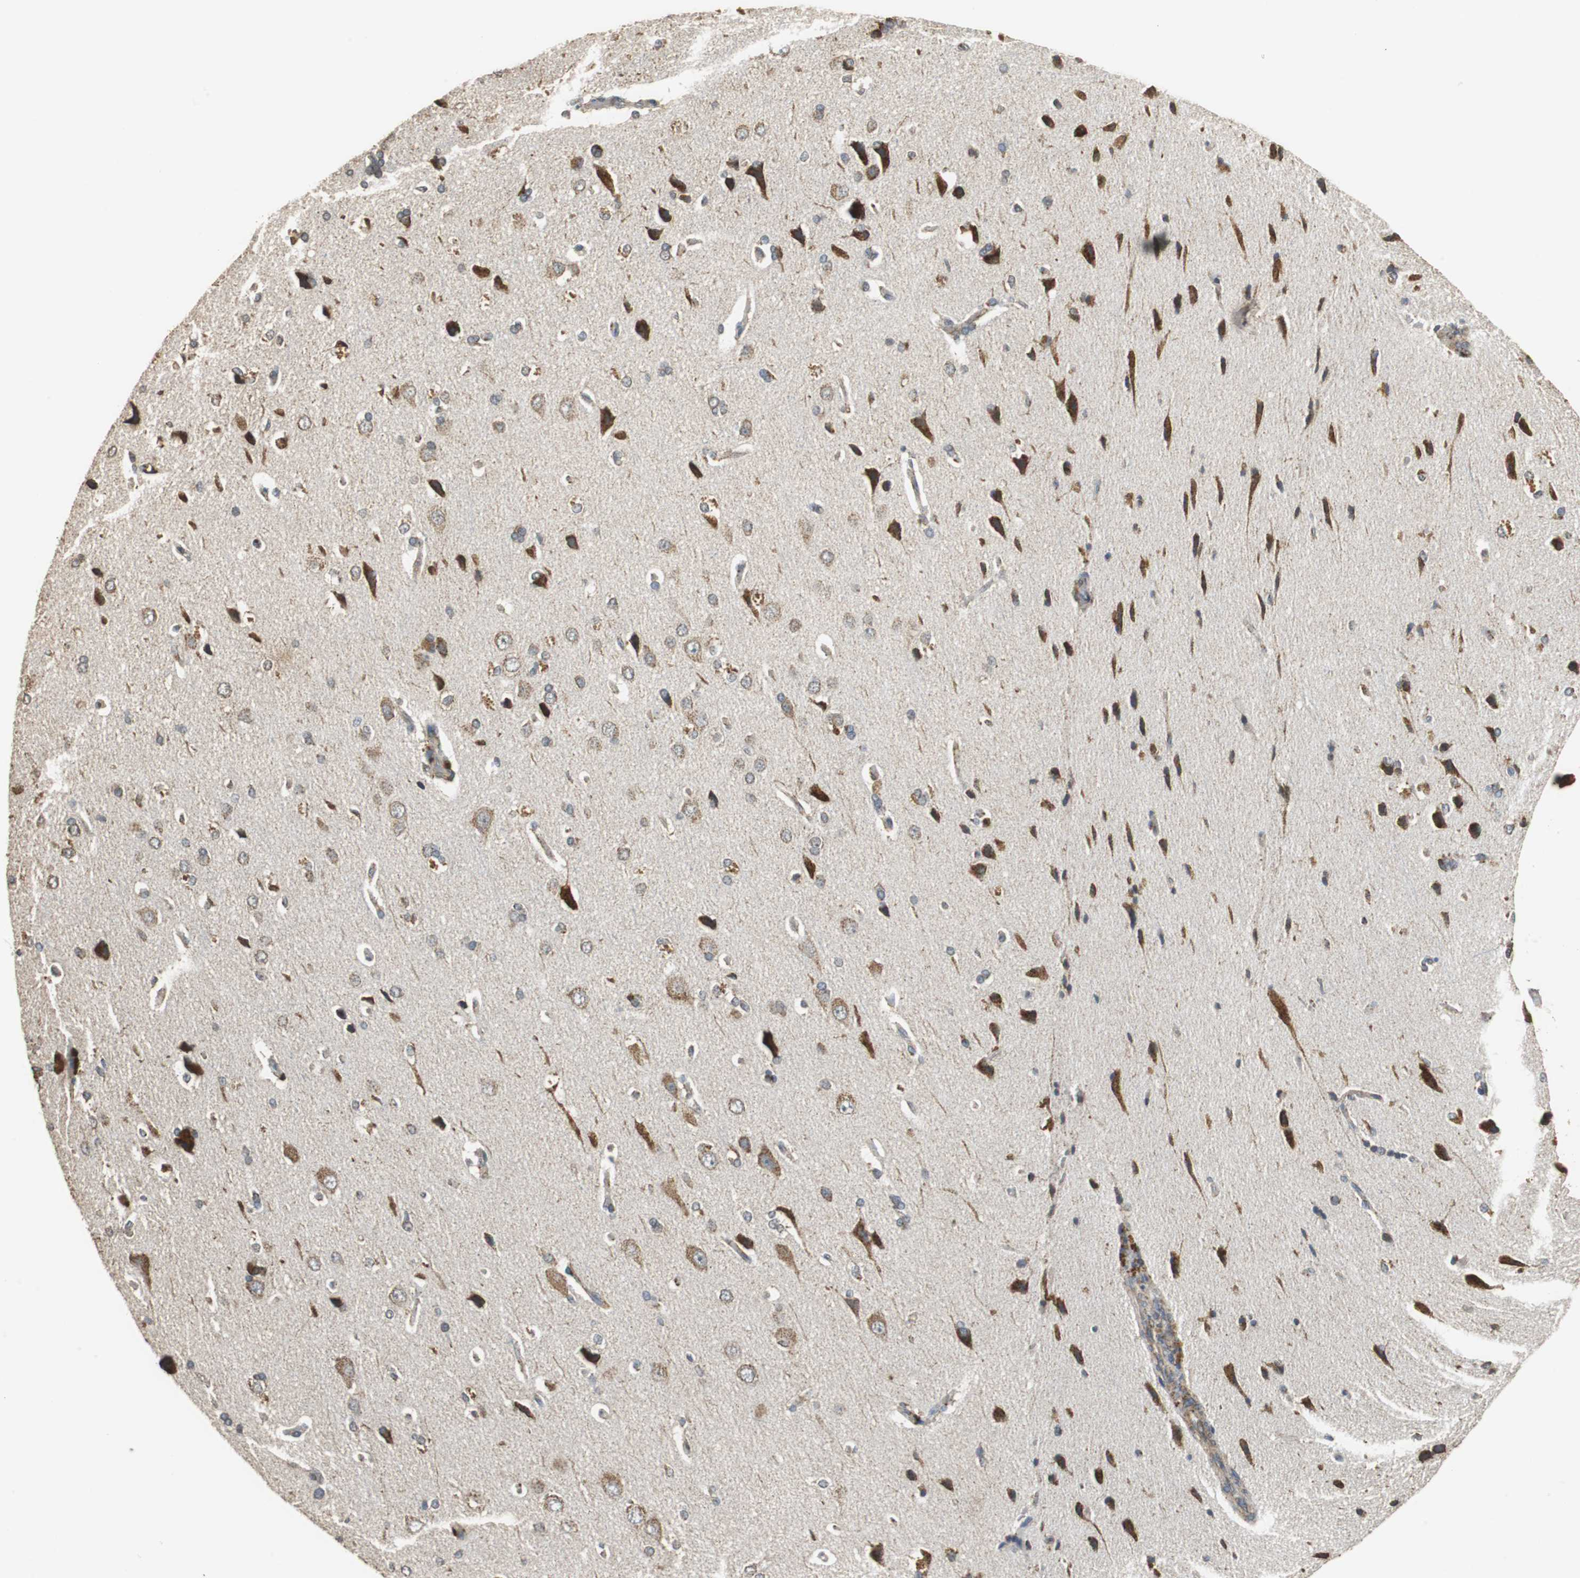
{"staining": {"intensity": "weak", "quantity": ">75%", "location": "cytoplasmic/membranous"}, "tissue": "cerebral cortex", "cell_type": "Endothelial cells", "image_type": "normal", "snomed": [{"axis": "morphology", "description": "Normal tissue, NOS"}, {"axis": "topography", "description": "Cerebral cortex"}], "caption": "Unremarkable cerebral cortex displays weak cytoplasmic/membranous expression in about >75% of endothelial cells Immunohistochemistry (ihc) stains the protein of interest in brown and the nuclei are stained blue..", "gene": "NNT", "patient": {"sex": "male", "age": 62}}